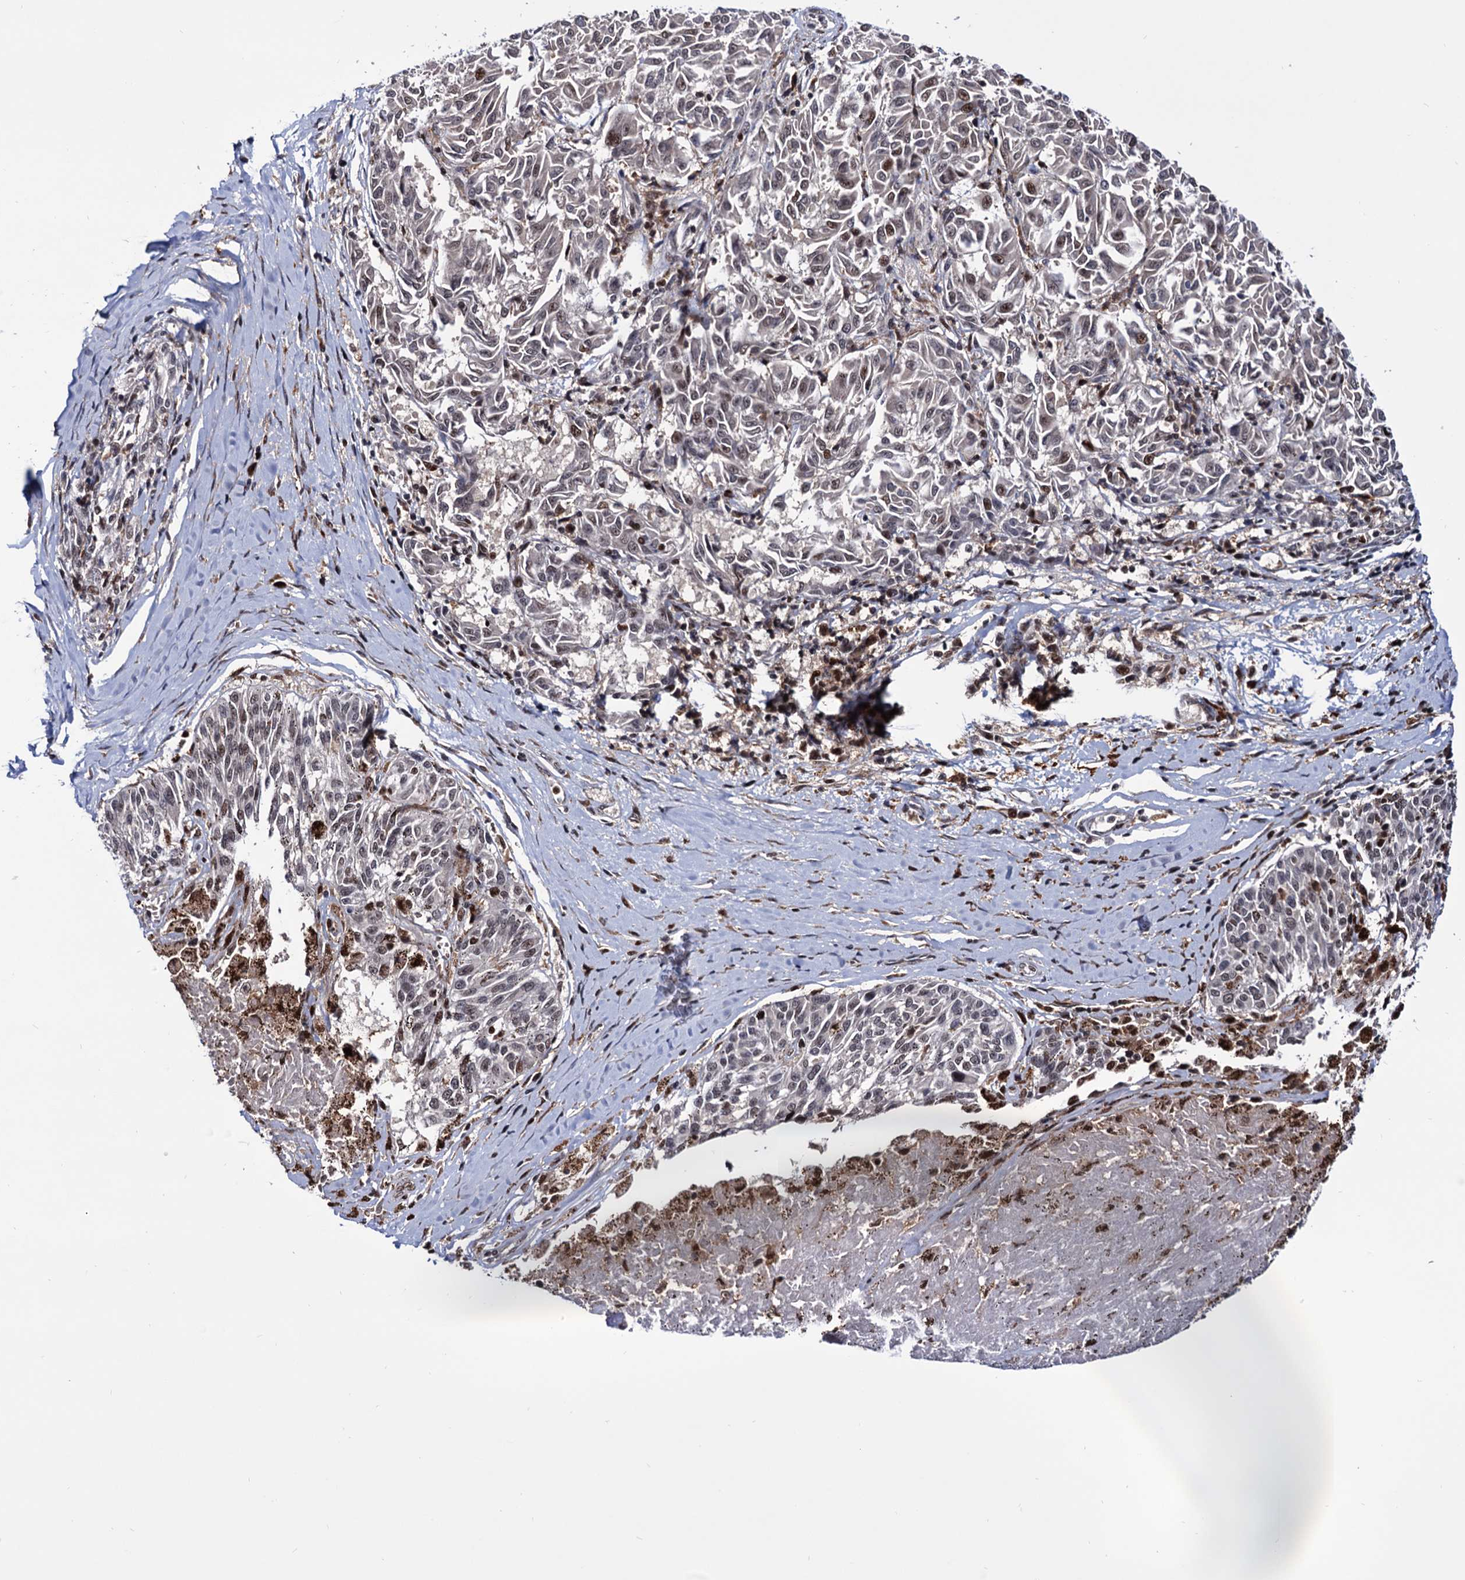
{"staining": {"intensity": "moderate", "quantity": "<25%", "location": "nuclear"}, "tissue": "melanoma", "cell_type": "Tumor cells", "image_type": "cancer", "snomed": [{"axis": "morphology", "description": "Malignant melanoma, NOS"}, {"axis": "topography", "description": "Skin"}], "caption": "Protein staining of malignant melanoma tissue displays moderate nuclear expression in about <25% of tumor cells.", "gene": "RNASEH2B", "patient": {"sex": "female", "age": 72}}